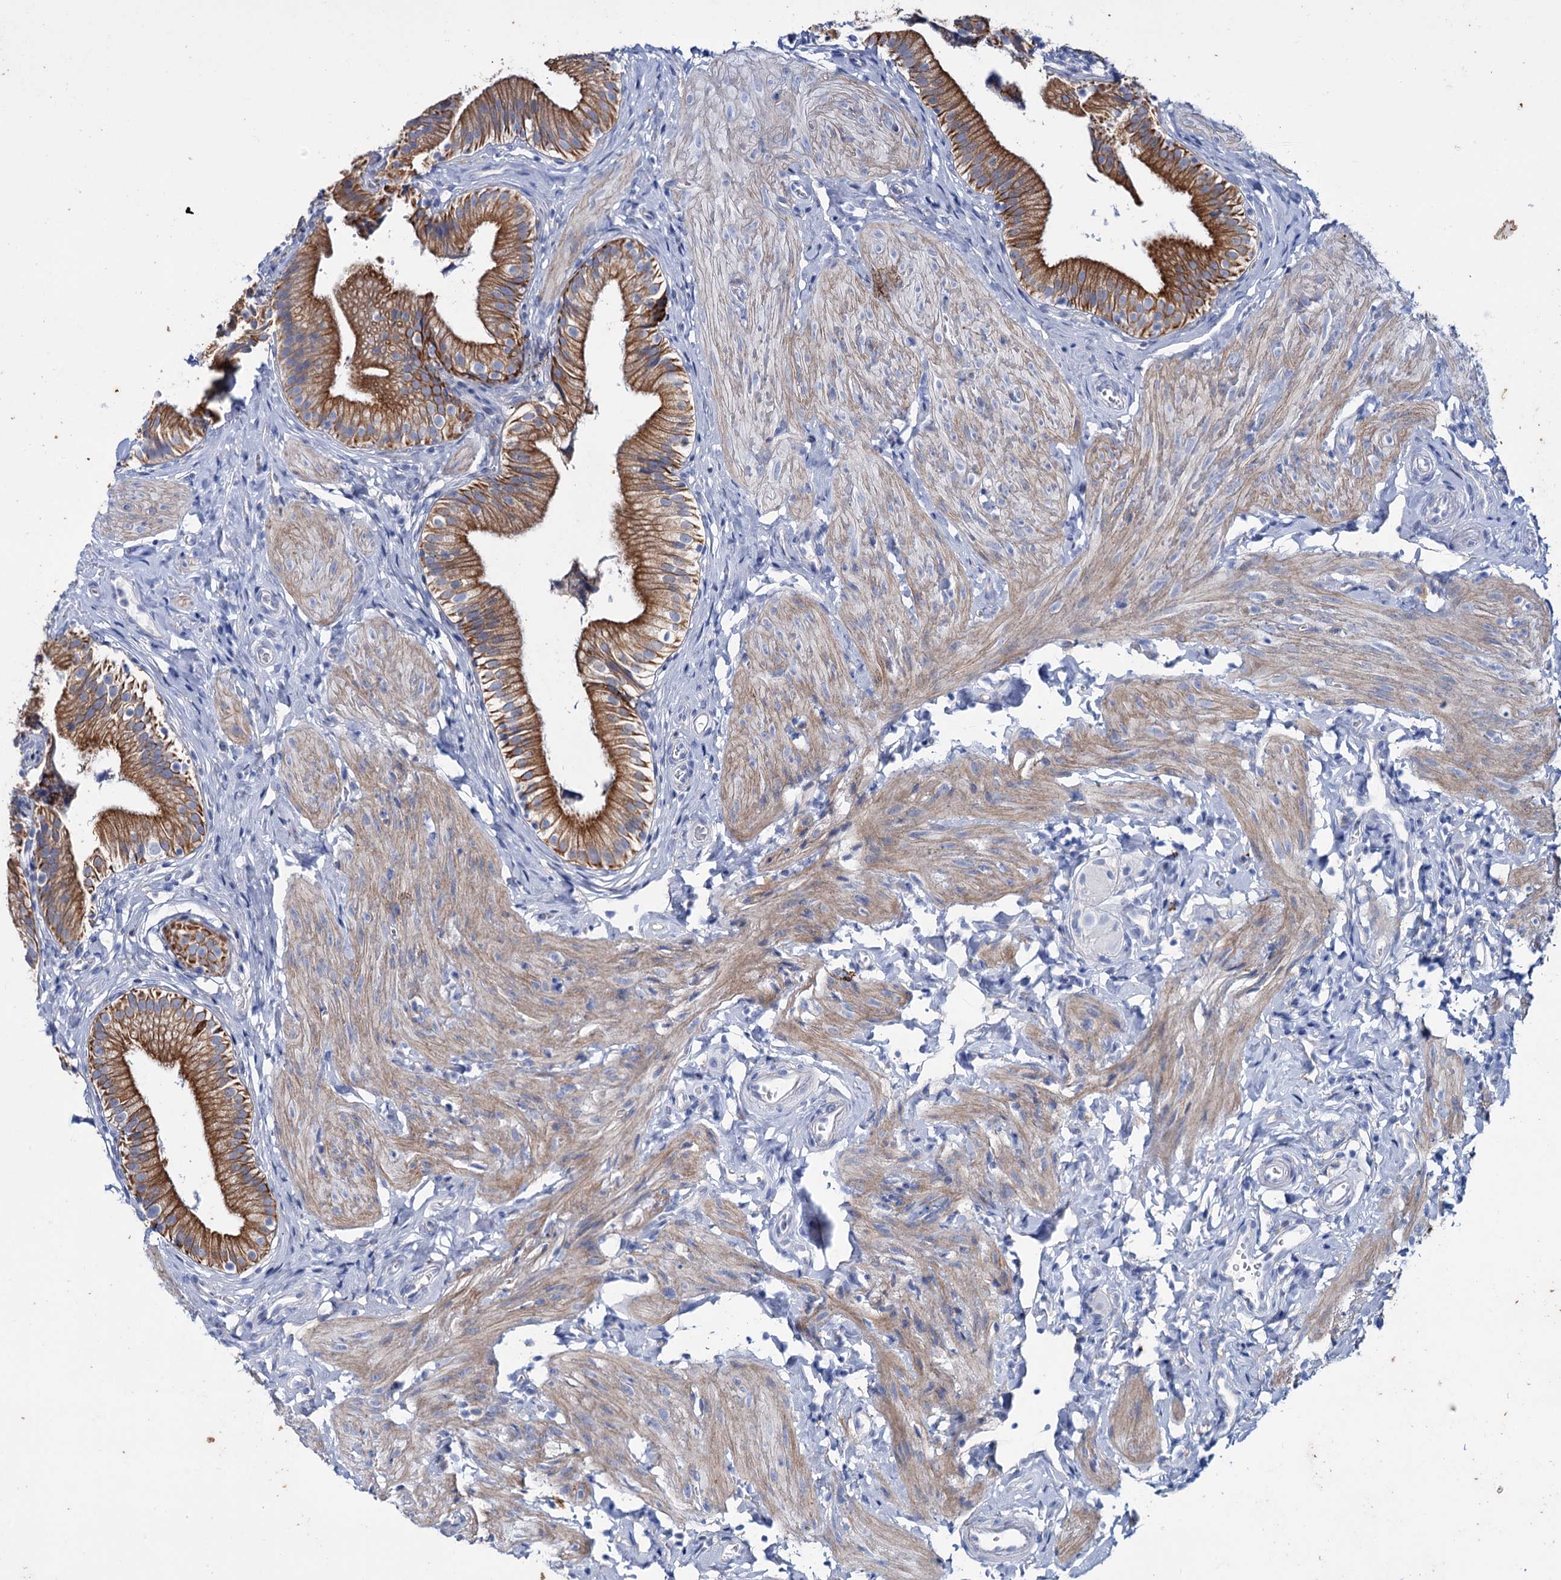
{"staining": {"intensity": "moderate", "quantity": ">75%", "location": "cytoplasmic/membranous"}, "tissue": "gallbladder", "cell_type": "Glandular cells", "image_type": "normal", "snomed": [{"axis": "morphology", "description": "Normal tissue, NOS"}, {"axis": "topography", "description": "Gallbladder"}], "caption": "Immunohistochemical staining of normal gallbladder exhibits moderate cytoplasmic/membranous protein expression in approximately >75% of glandular cells. Nuclei are stained in blue.", "gene": "FAAP20", "patient": {"sex": "female", "age": 47}}